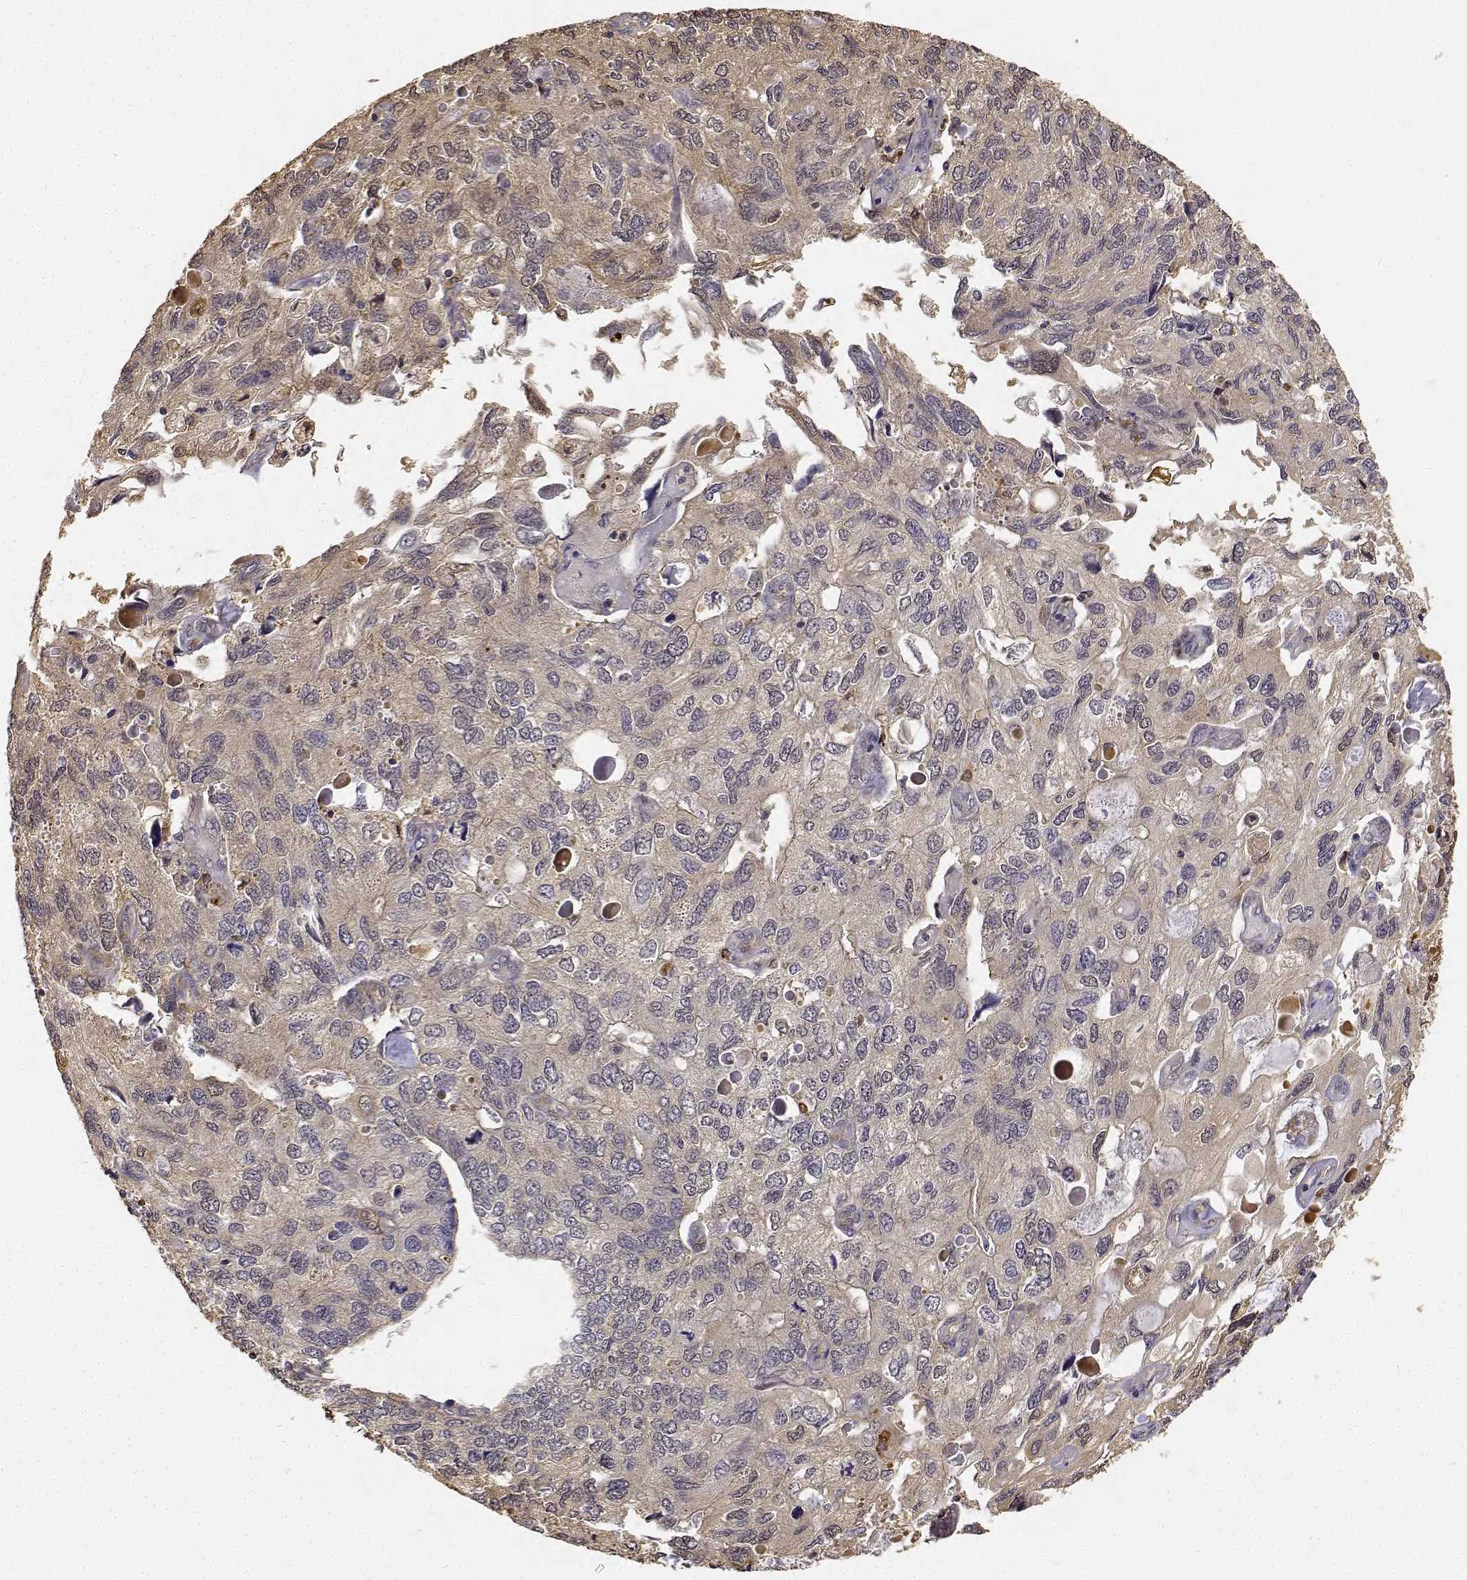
{"staining": {"intensity": "weak", "quantity": ">75%", "location": "cytoplasmic/membranous"}, "tissue": "endometrial cancer", "cell_type": "Tumor cells", "image_type": "cancer", "snomed": [{"axis": "morphology", "description": "Carcinoma, NOS"}, {"axis": "topography", "description": "Uterus"}], "caption": "Immunohistochemistry (IHC) staining of endometrial cancer, which reveals low levels of weak cytoplasmic/membranous positivity in approximately >75% of tumor cells indicating weak cytoplasmic/membranous protein positivity. The staining was performed using DAB (3,3'-diaminobenzidine) (brown) for protein detection and nuclei were counterstained in hematoxylin (blue).", "gene": "PCID2", "patient": {"sex": "female", "age": 76}}